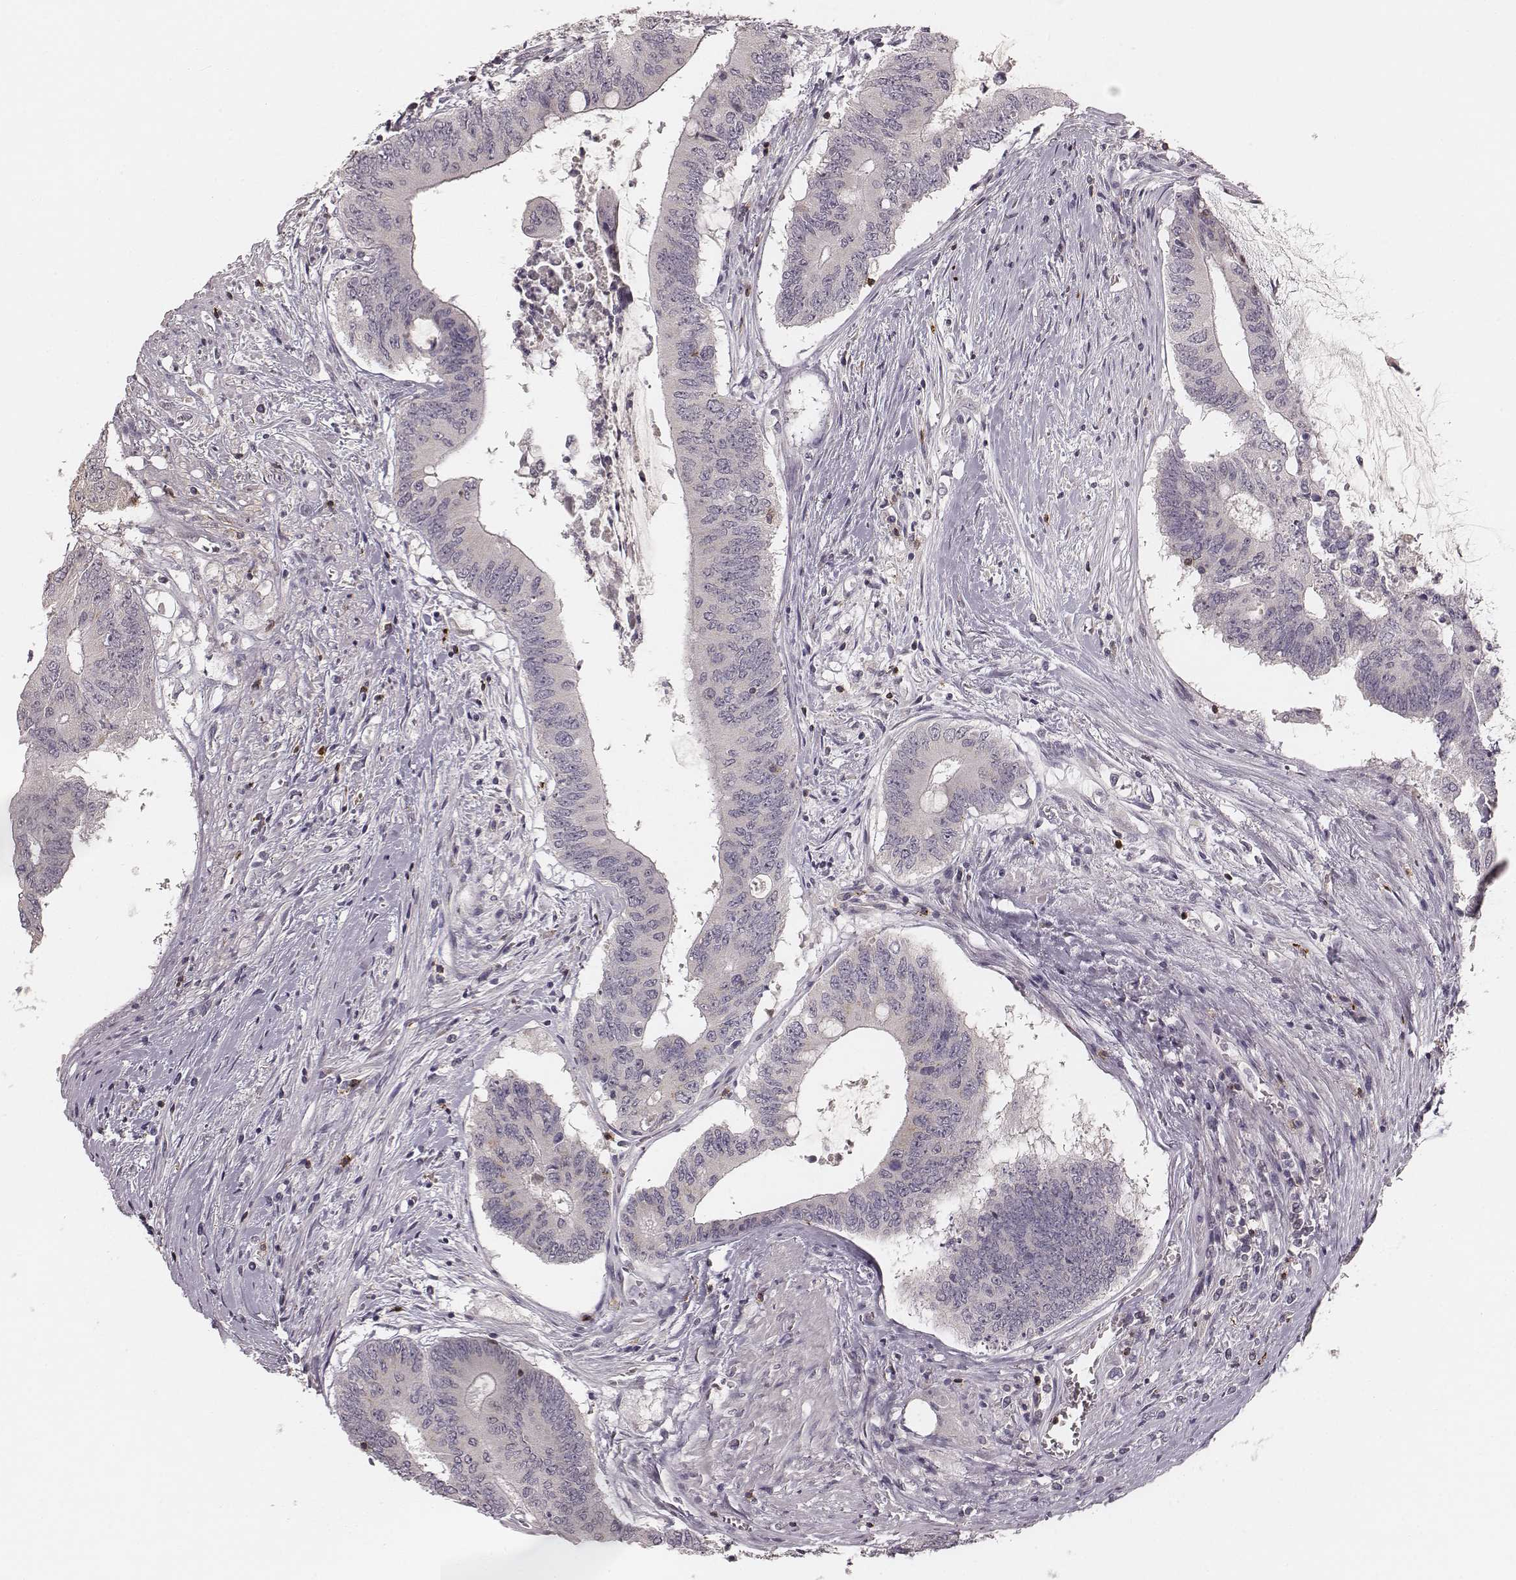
{"staining": {"intensity": "negative", "quantity": "none", "location": "none"}, "tissue": "colorectal cancer", "cell_type": "Tumor cells", "image_type": "cancer", "snomed": [{"axis": "morphology", "description": "Adenocarcinoma, NOS"}, {"axis": "topography", "description": "Rectum"}], "caption": "DAB immunohistochemical staining of human colorectal cancer demonstrates no significant positivity in tumor cells.", "gene": "CD8A", "patient": {"sex": "male", "age": 59}}